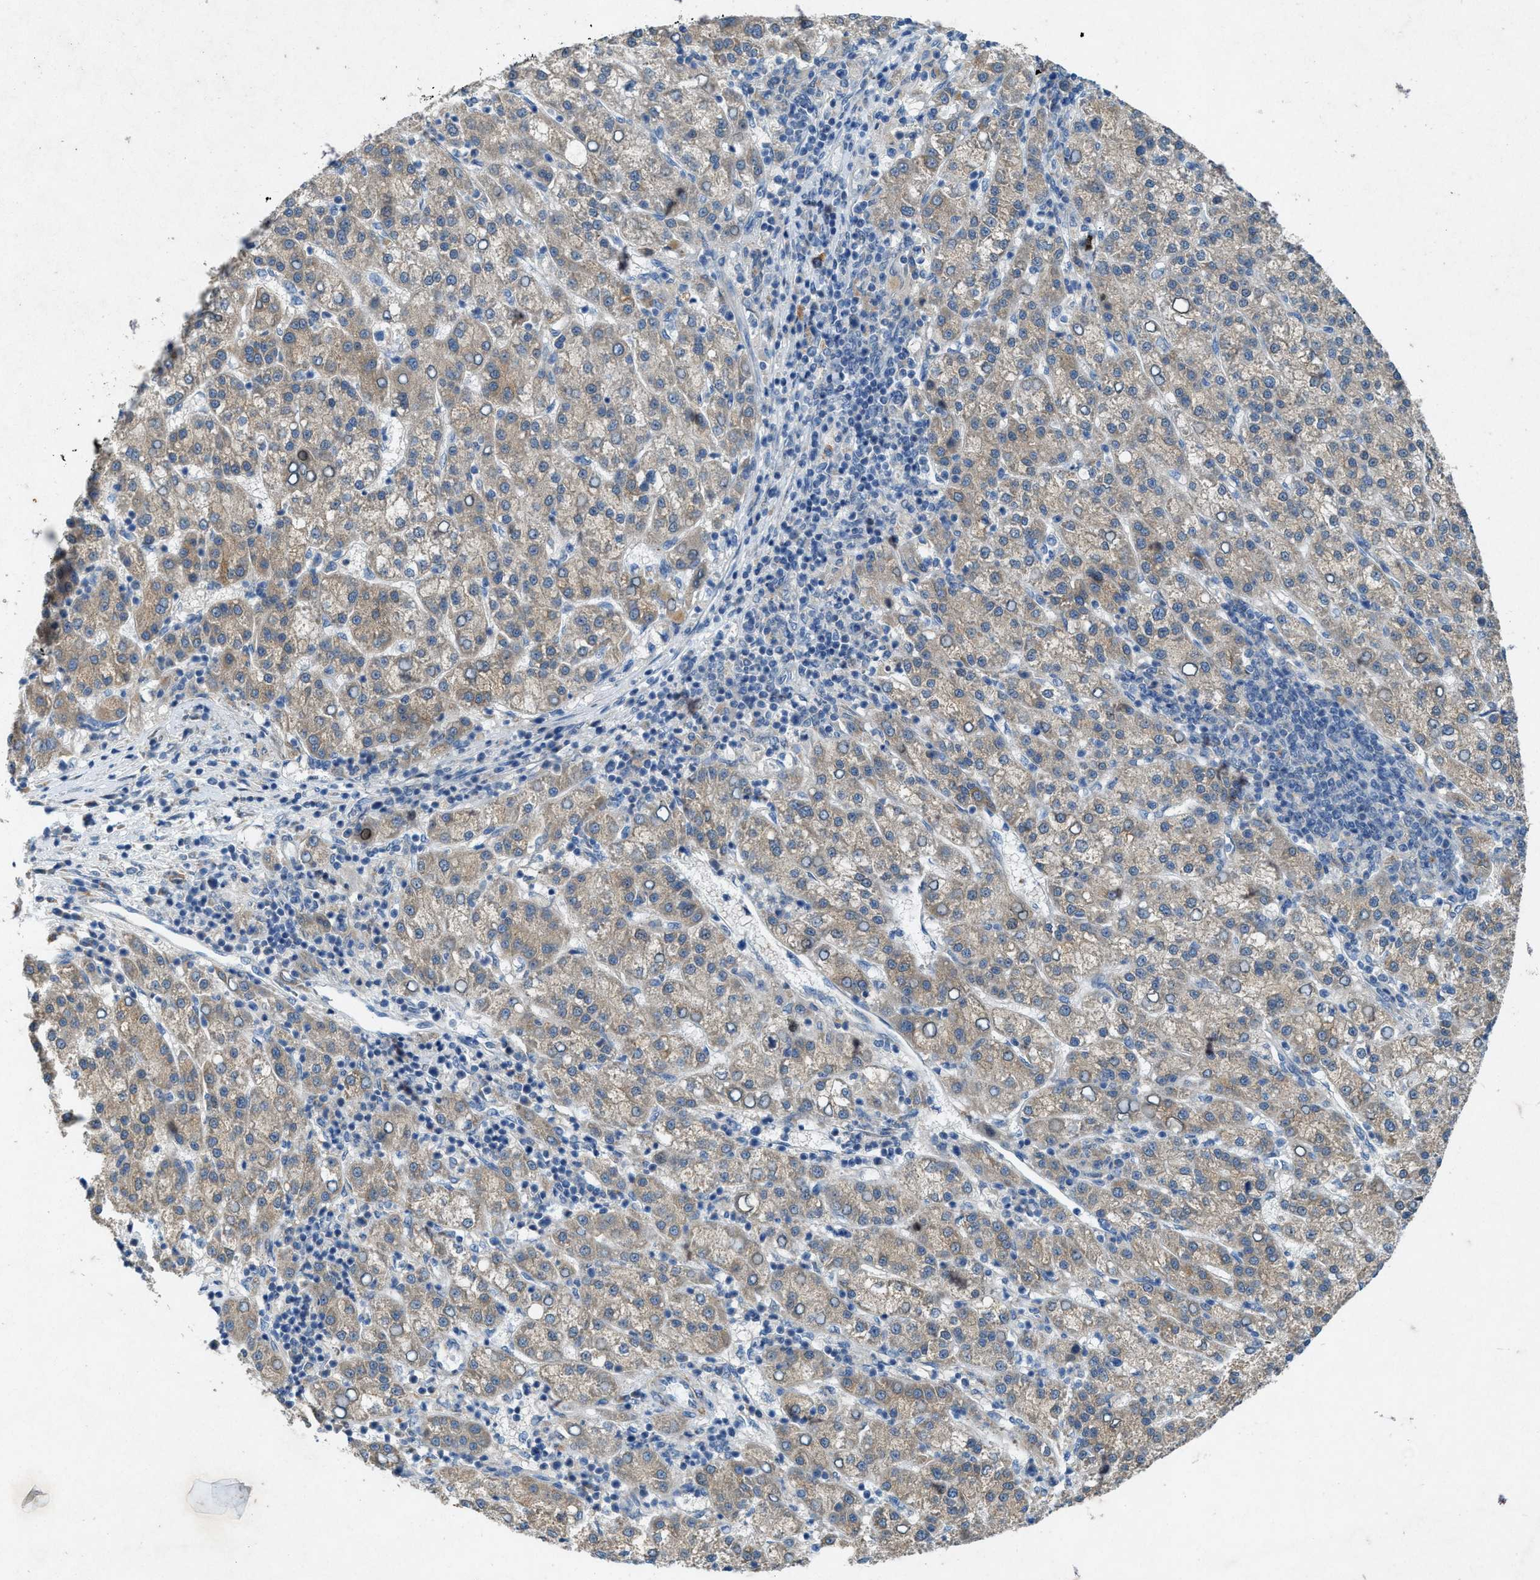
{"staining": {"intensity": "weak", "quantity": "<25%", "location": "cytoplasmic/membranous"}, "tissue": "liver cancer", "cell_type": "Tumor cells", "image_type": "cancer", "snomed": [{"axis": "morphology", "description": "Carcinoma, Hepatocellular, NOS"}, {"axis": "topography", "description": "Liver"}], "caption": "DAB (3,3'-diaminobenzidine) immunohistochemical staining of human liver hepatocellular carcinoma demonstrates no significant positivity in tumor cells.", "gene": "URGCP", "patient": {"sex": "female", "age": 58}}